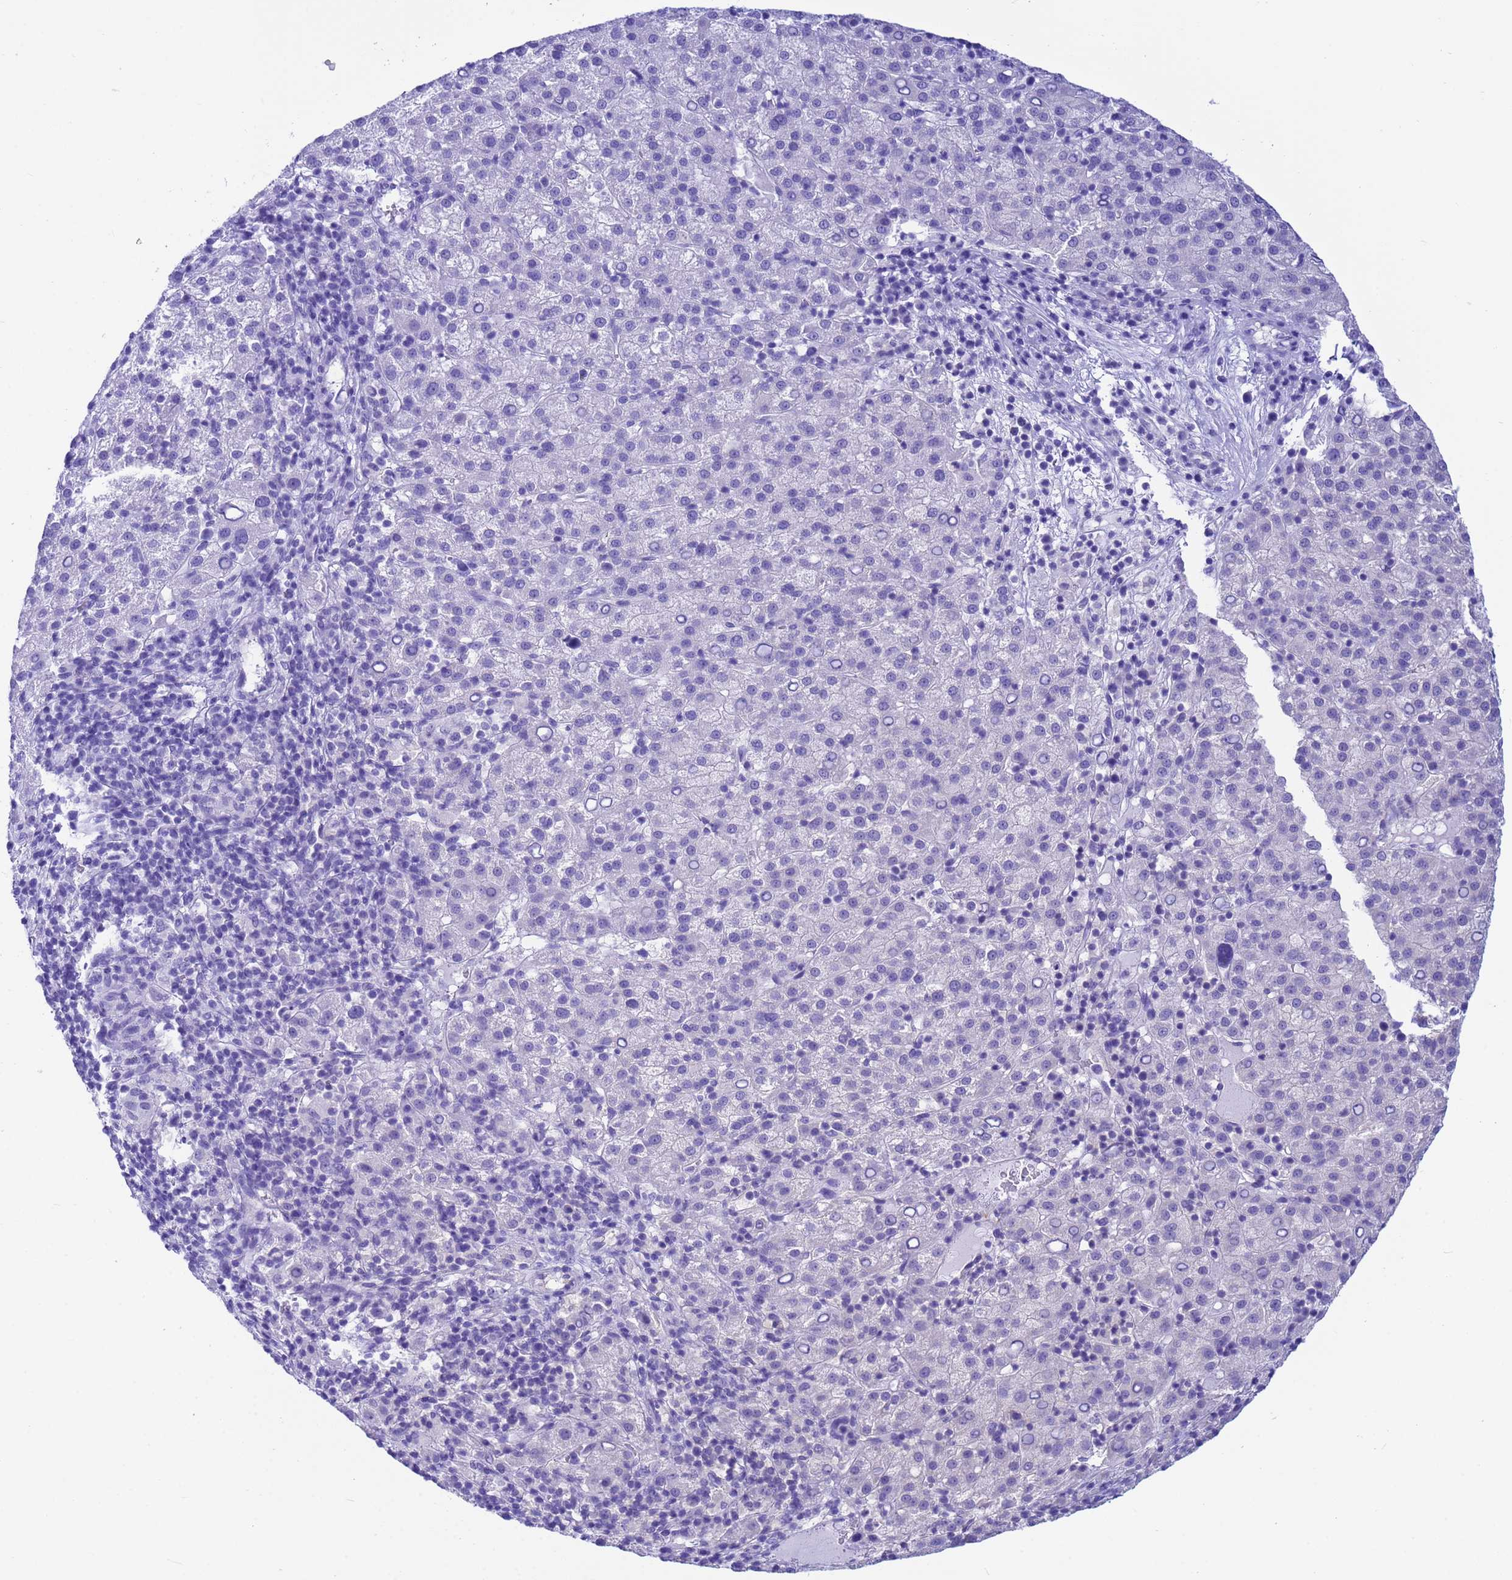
{"staining": {"intensity": "negative", "quantity": "none", "location": "none"}, "tissue": "liver cancer", "cell_type": "Tumor cells", "image_type": "cancer", "snomed": [{"axis": "morphology", "description": "Carcinoma, Hepatocellular, NOS"}, {"axis": "topography", "description": "Liver"}], "caption": "Liver hepatocellular carcinoma was stained to show a protein in brown. There is no significant staining in tumor cells.", "gene": "PPP2CB", "patient": {"sex": "female", "age": 58}}